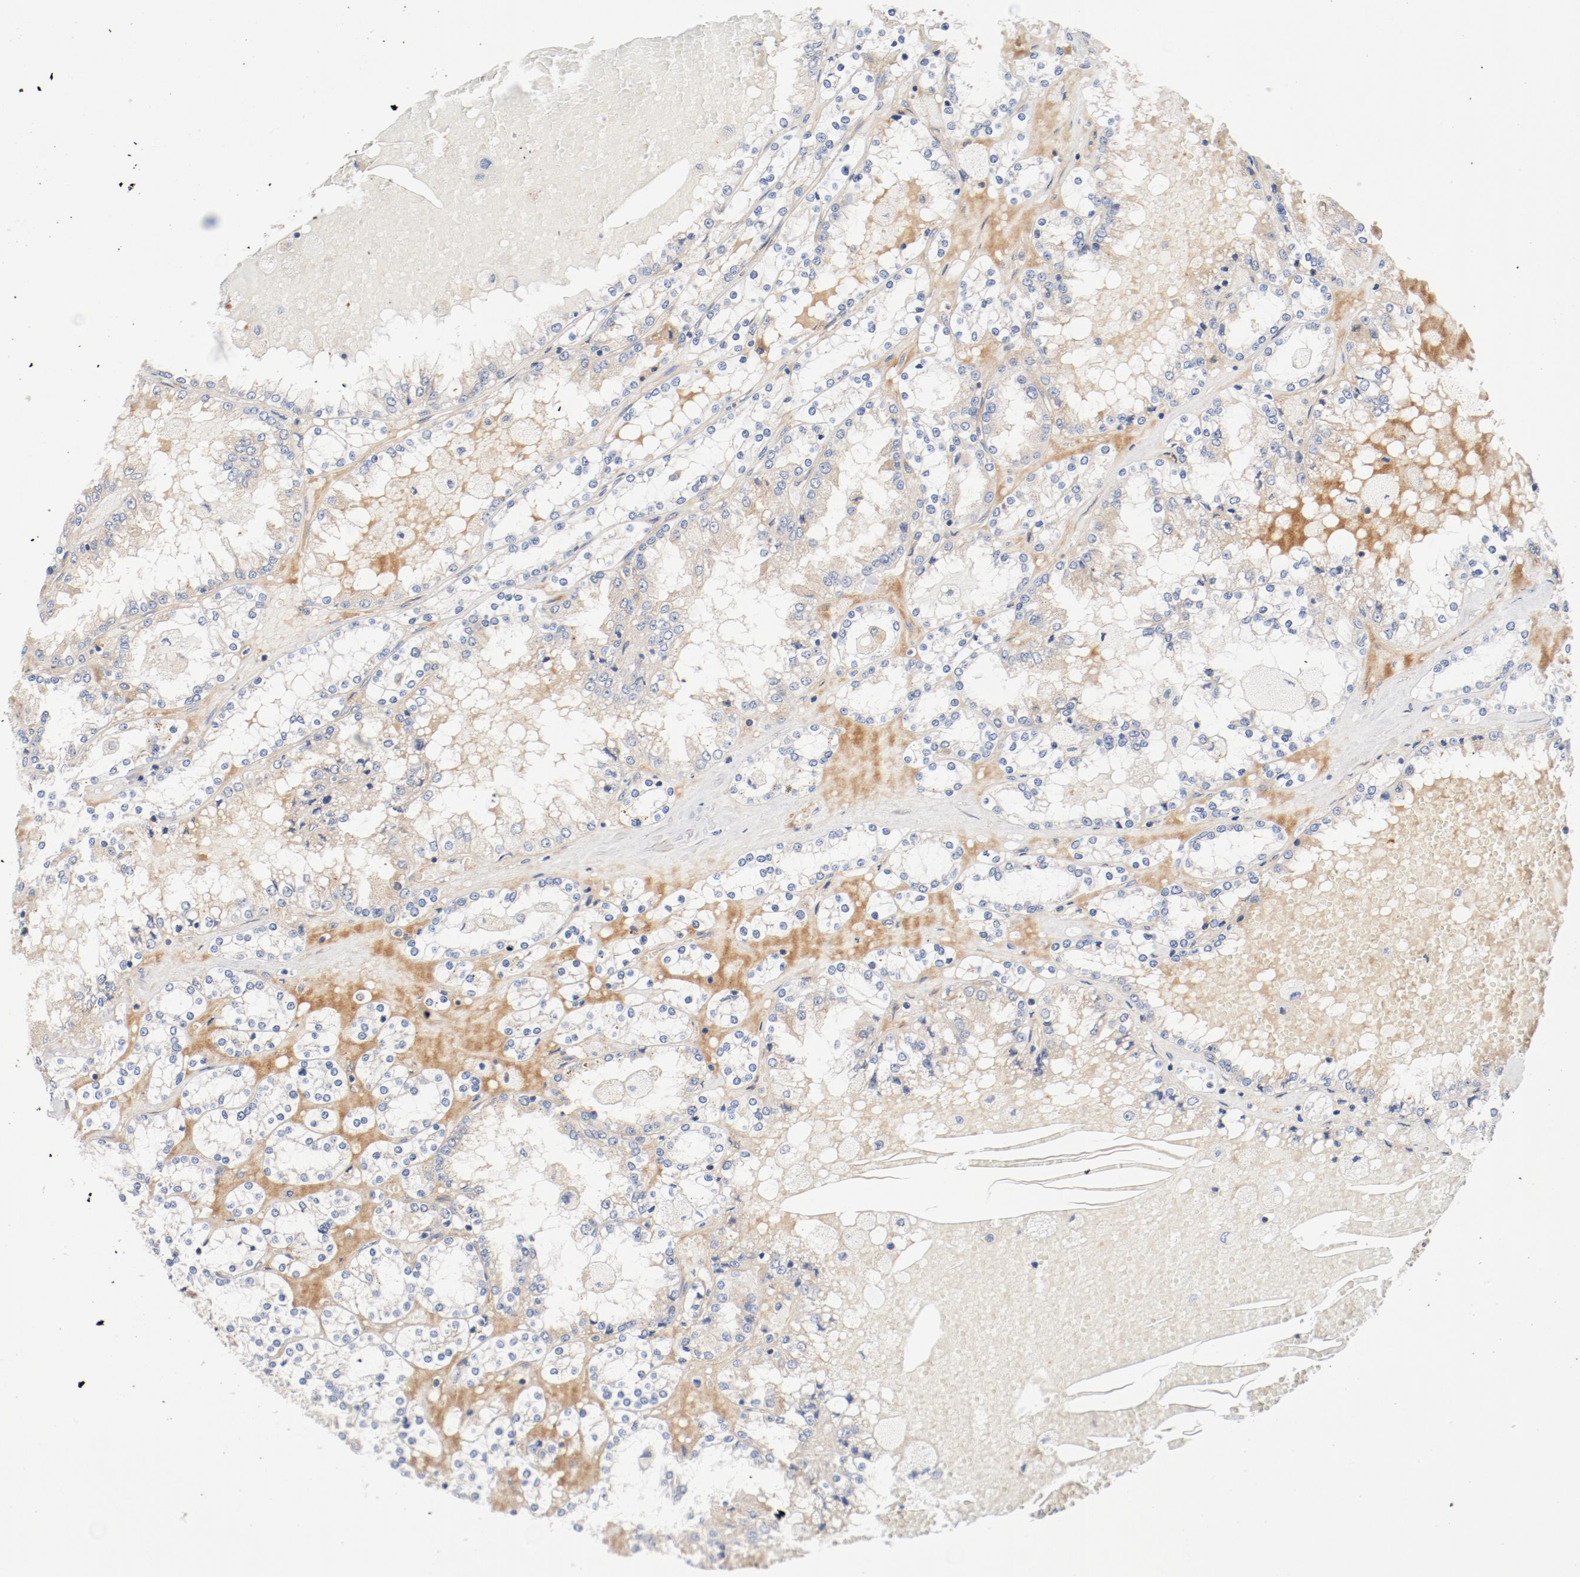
{"staining": {"intensity": "negative", "quantity": "none", "location": "none"}, "tissue": "renal cancer", "cell_type": "Tumor cells", "image_type": "cancer", "snomed": [{"axis": "morphology", "description": "Adenocarcinoma, NOS"}, {"axis": "topography", "description": "Kidney"}], "caption": "DAB immunohistochemical staining of human adenocarcinoma (renal) exhibits no significant expression in tumor cells.", "gene": "ILK", "patient": {"sex": "female", "age": 56}}